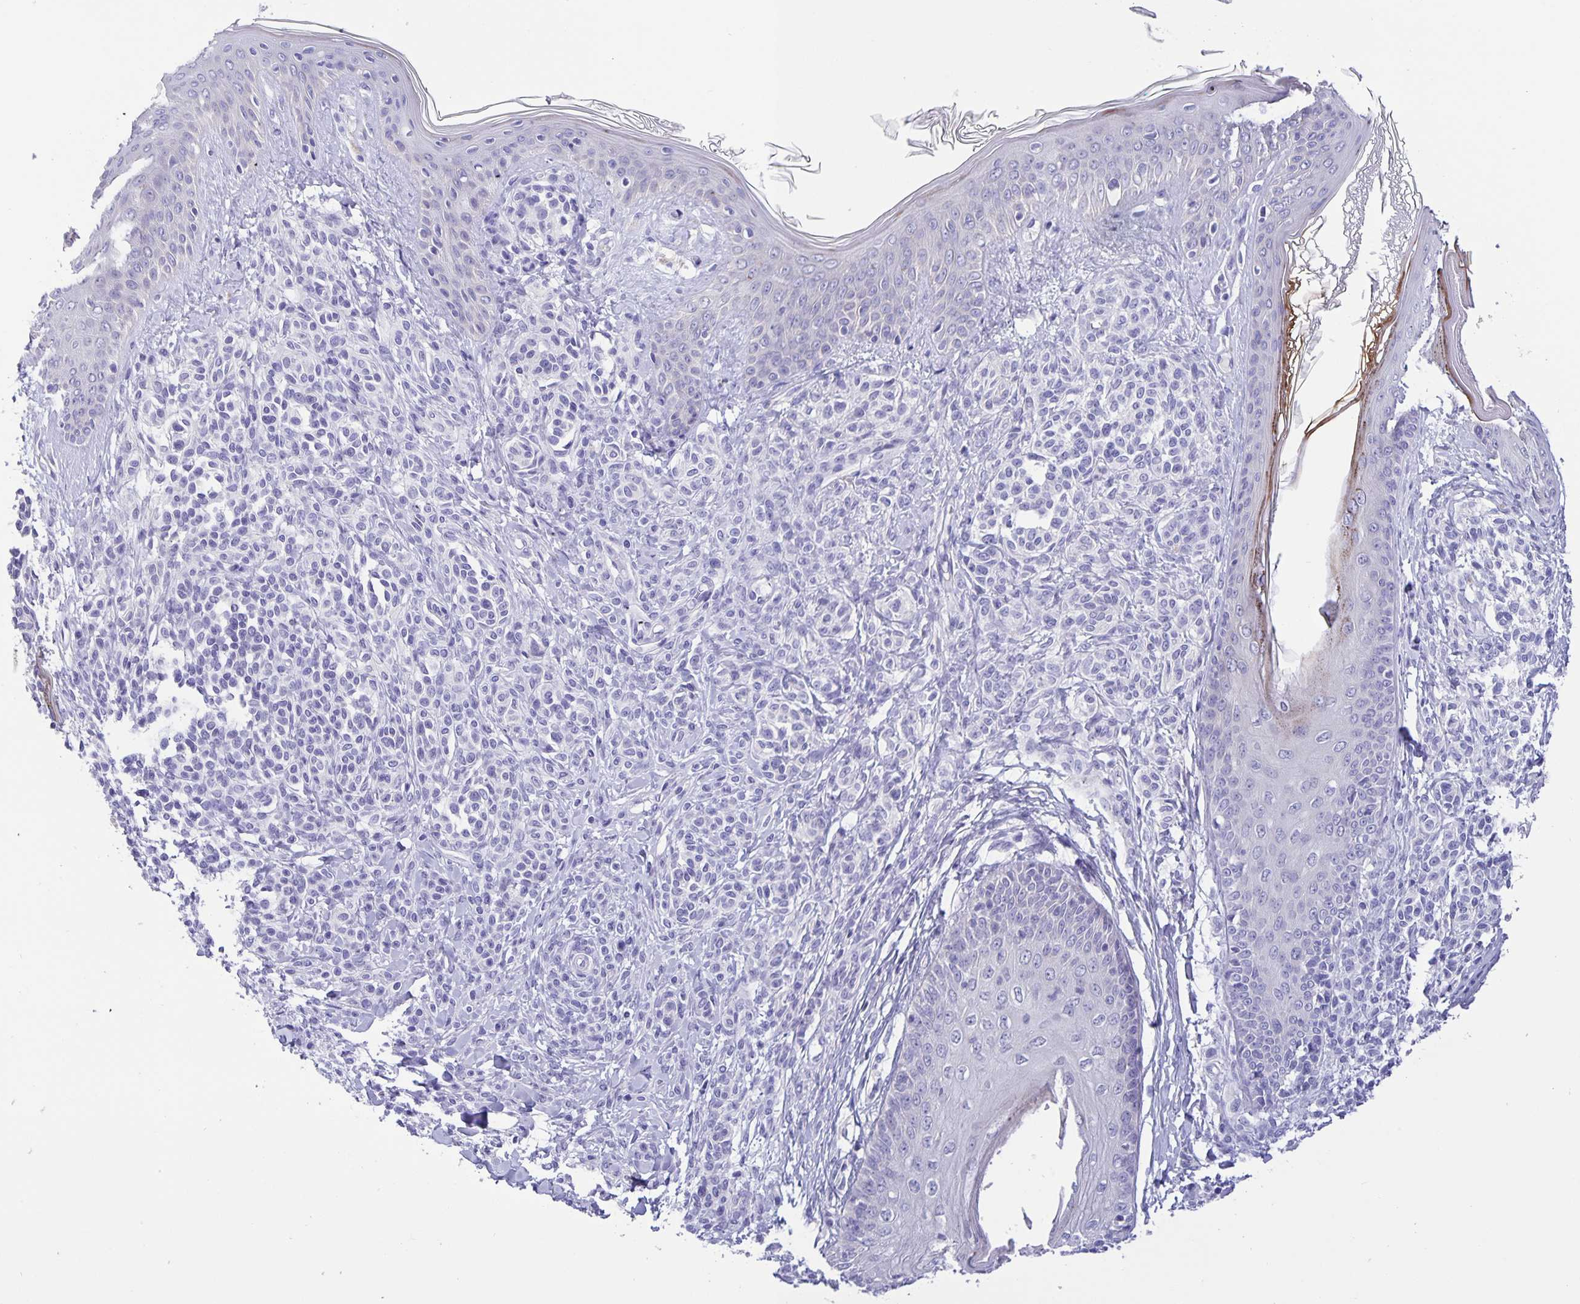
{"staining": {"intensity": "negative", "quantity": "none", "location": "none"}, "tissue": "skin", "cell_type": "Fibroblasts", "image_type": "normal", "snomed": [{"axis": "morphology", "description": "Normal tissue, NOS"}, {"axis": "topography", "description": "Skin"}], "caption": "IHC micrograph of unremarkable skin stained for a protein (brown), which displays no expression in fibroblasts. Nuclei are stained in blue.", "gene": "ERMN", "patient": {"sex": "male", "age": 16}}